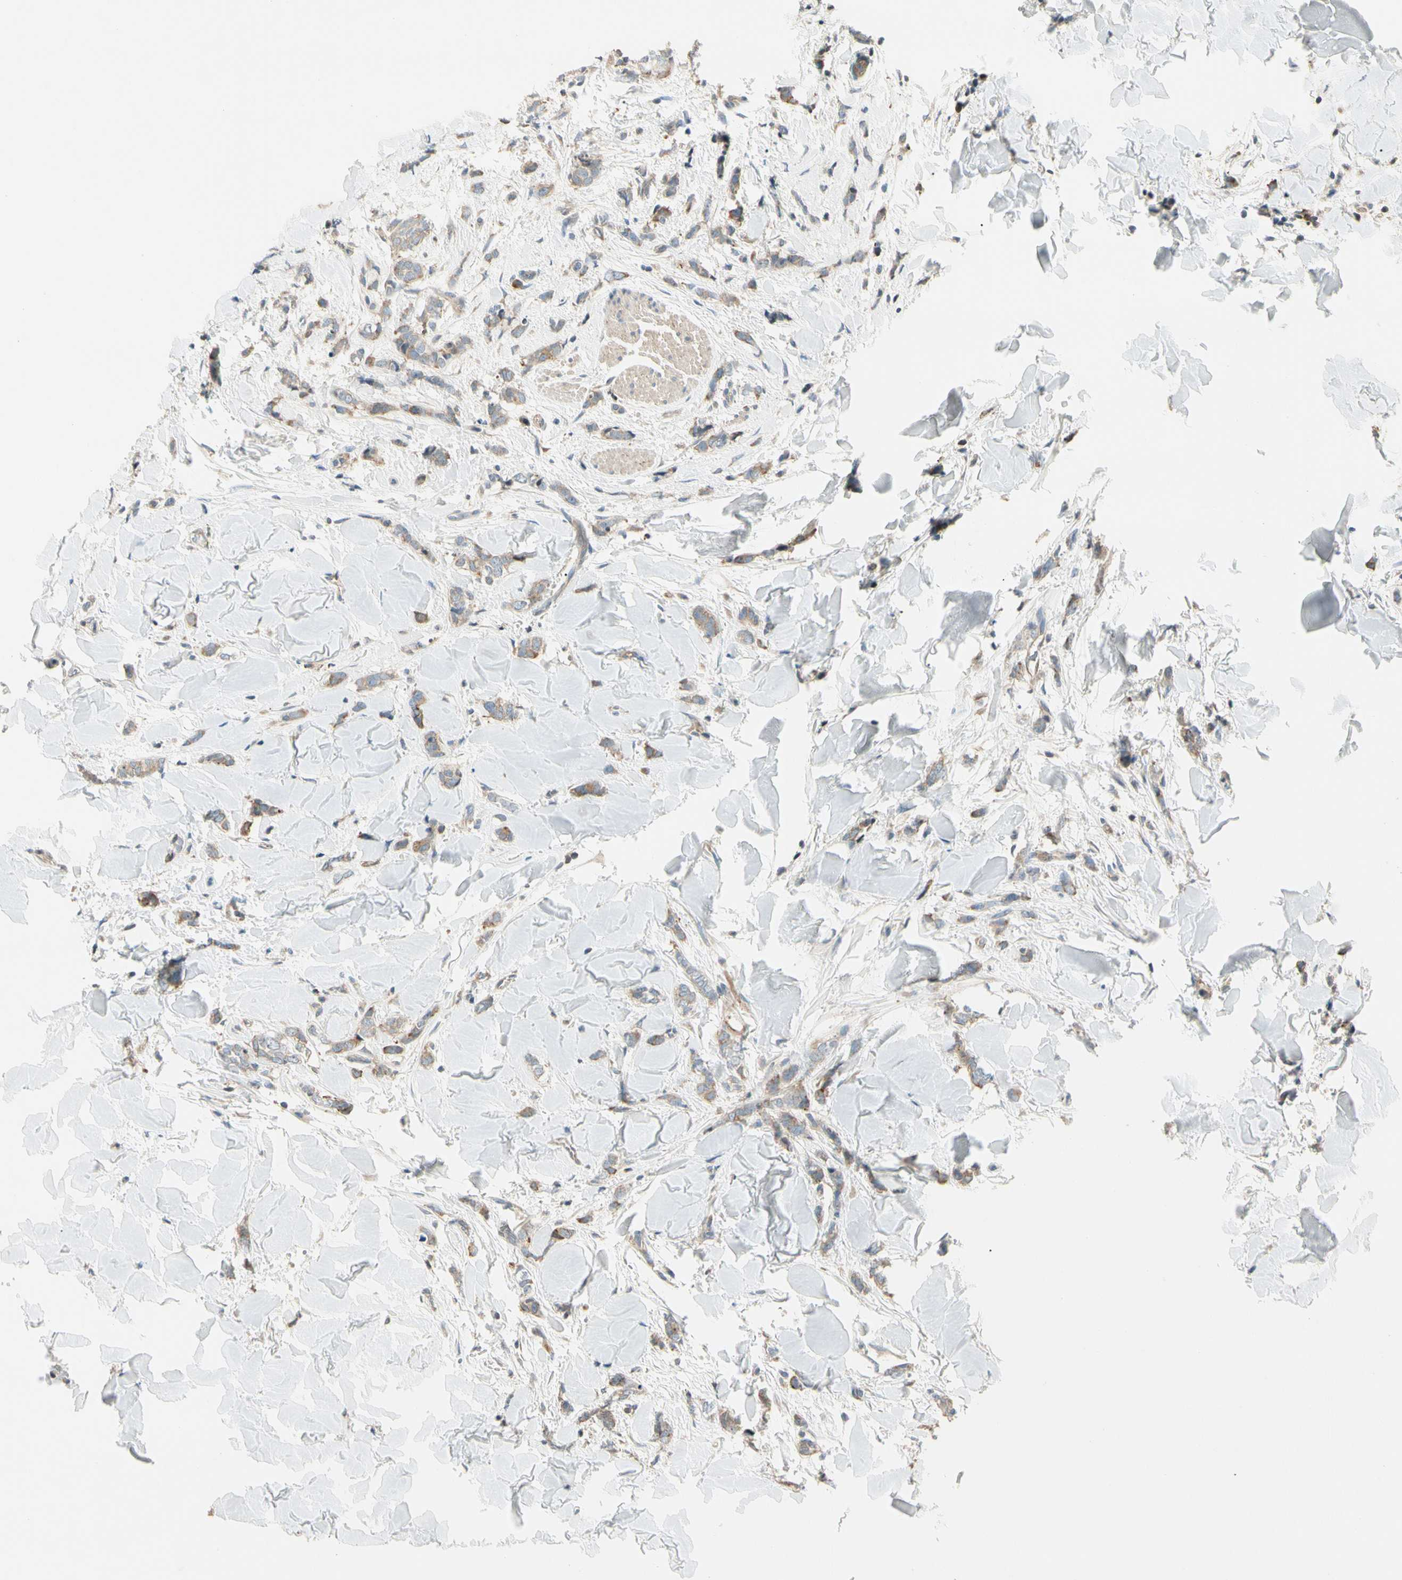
{"staining": {"intensity": "weak", "quantity": ">75%", "location": "cytoplasmic/membranous"}, "tissue": "breast cancer", "cell_type": "Tumor cells", "image_type": "cancer", "snomed": [{"axis": "morphology", "description": "Lobular carcinoma"}, {"axis": "topography", "description": "Skin"}, {"axis": "topography", "description": "Breast"}], "caption": "Lobular carcinoma (breast) stained for a protein (brown) displays weak cytoplasmic/membranous positive staining in about >75% of tumor cells.", "gene": "CDH6", "patient": {"sex": "female", "age": 46}}